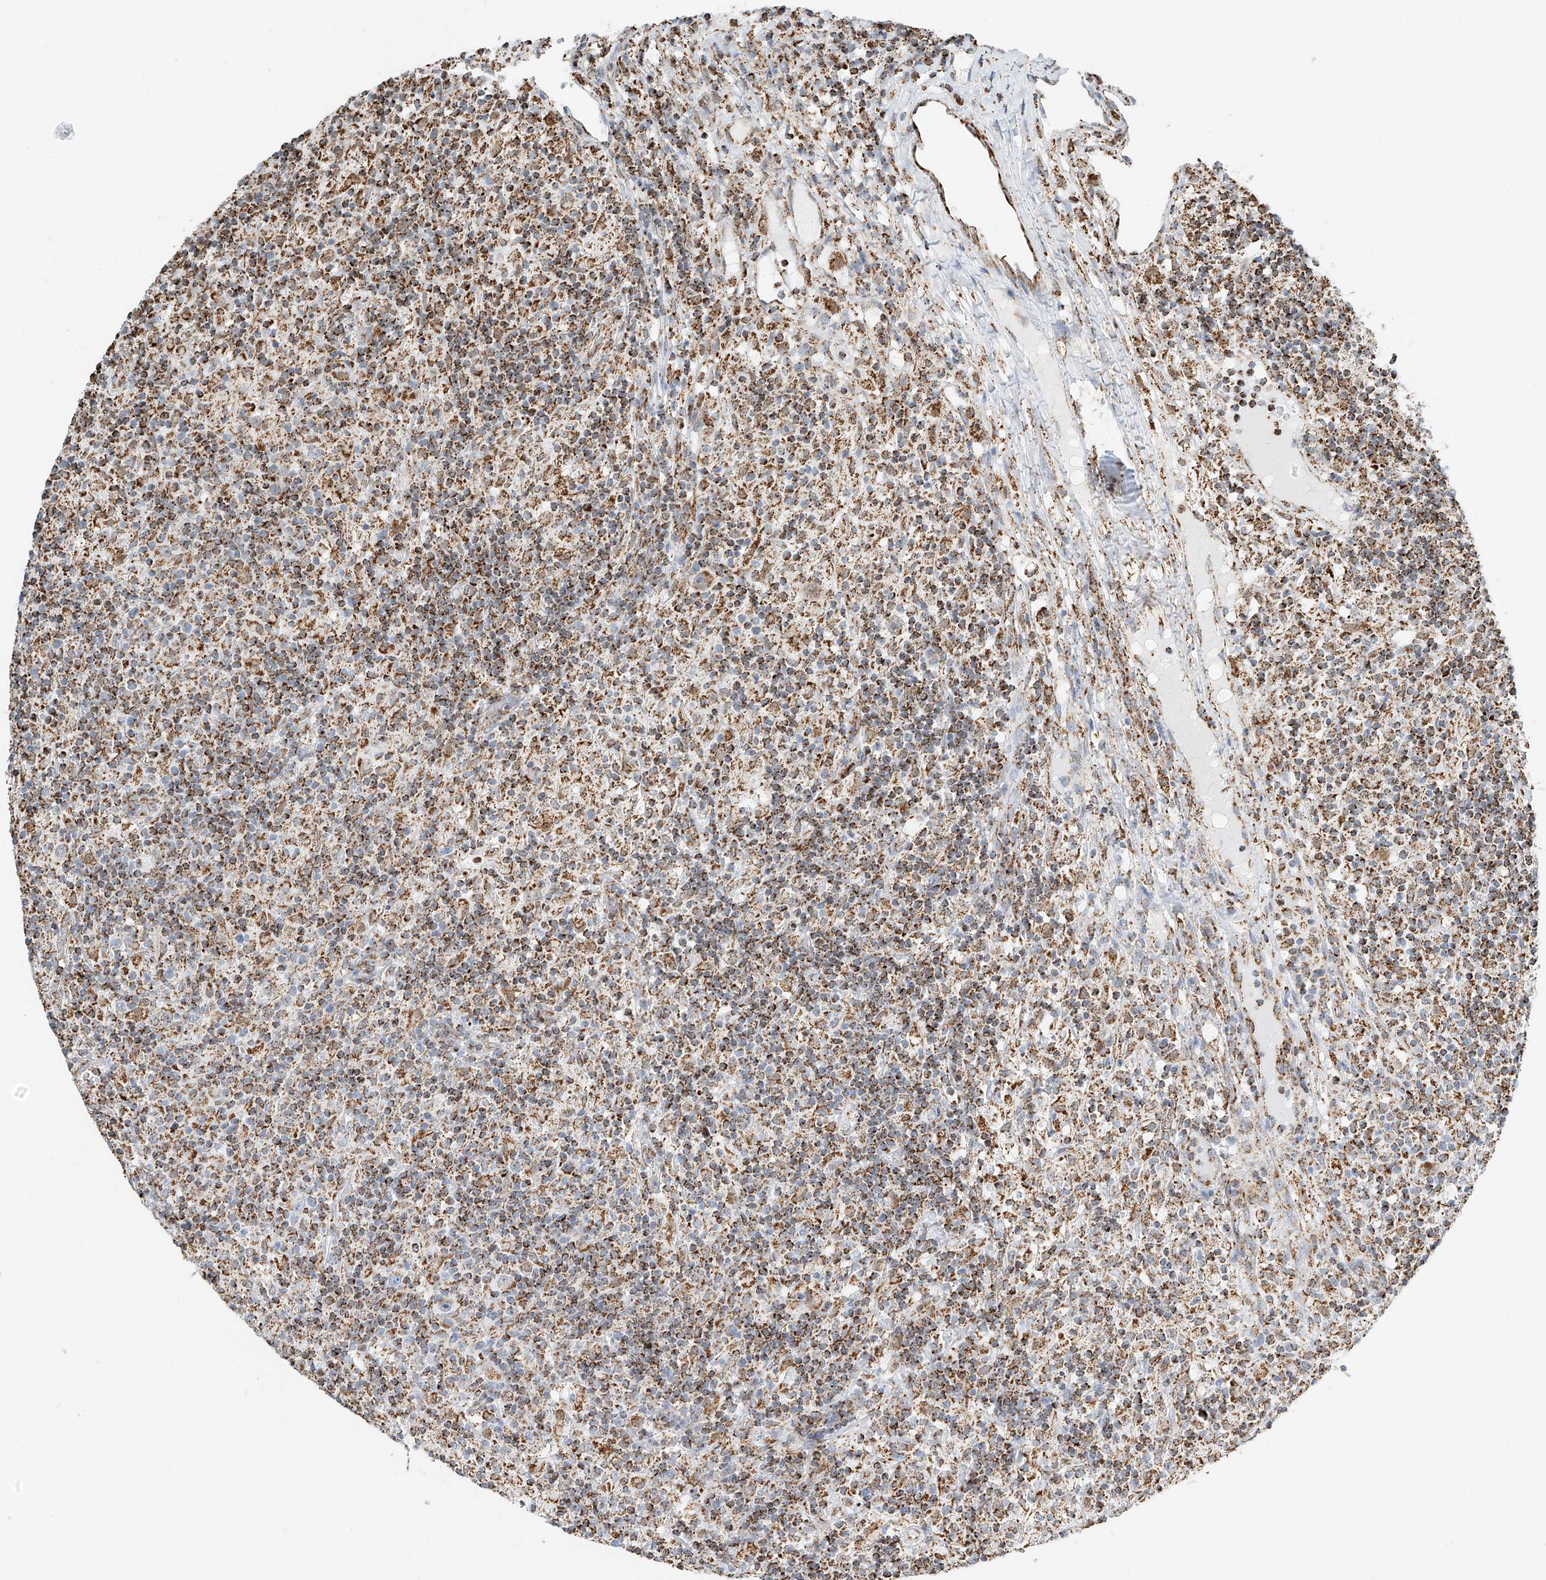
{"staining": {"intensity": "moderate", "quantity": ">75%", "location": "cytoplasmic/membranous"}, "tissue": "lymphoma", "cell_type": "Tumor cells", "image_type": "cancer", "snomed": [{"axis": "morphology", "description": "Hodgkin's disease, NOS"}, {"axis": "topography", "description": "Lymph node"}], "caption": "Lymphoma stained with a protein marker demonstrates moderate staining in tumor cells.", "gene": "PPA2", "patient": {"sex": "male", "age": 70}}